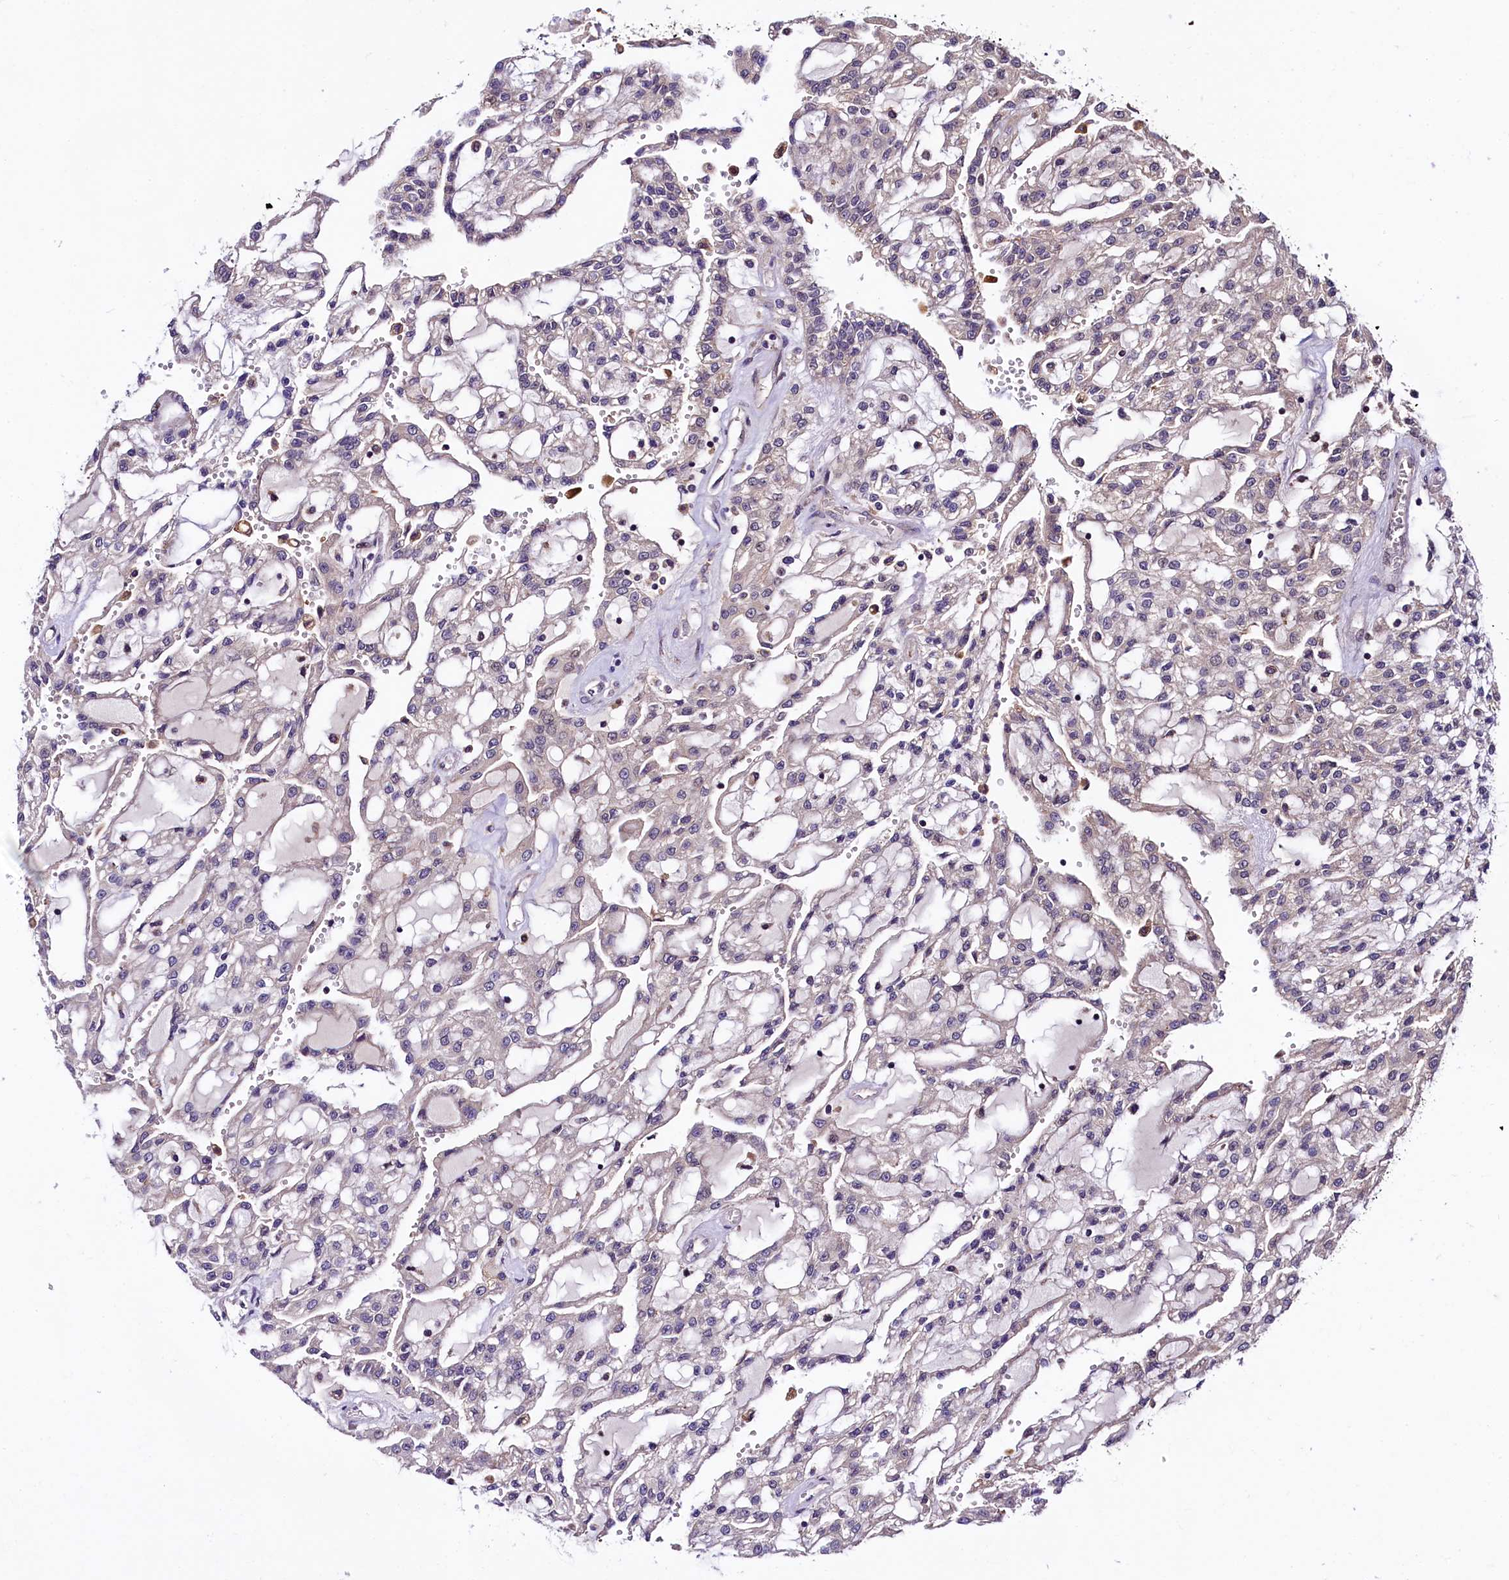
{"staining": {"intensity": "negative", "quantity": "none", "location": "none"}, "tissue": "renal cancer", "cell_type": "Tumor cells", "image_type": "cancer", "snomed": [{"axis": "morphology", "description": "Adenocarcinoma, NOS"}, {"axis": "topography", "description": "Kidney"}], "caption": "Renal cancer (adenocarcinoma) was stained to show a protein in brown. There is no significant staining in tumor cells.", "gene": "VPS35", "patient": {"sex": "male", "age": 63}}